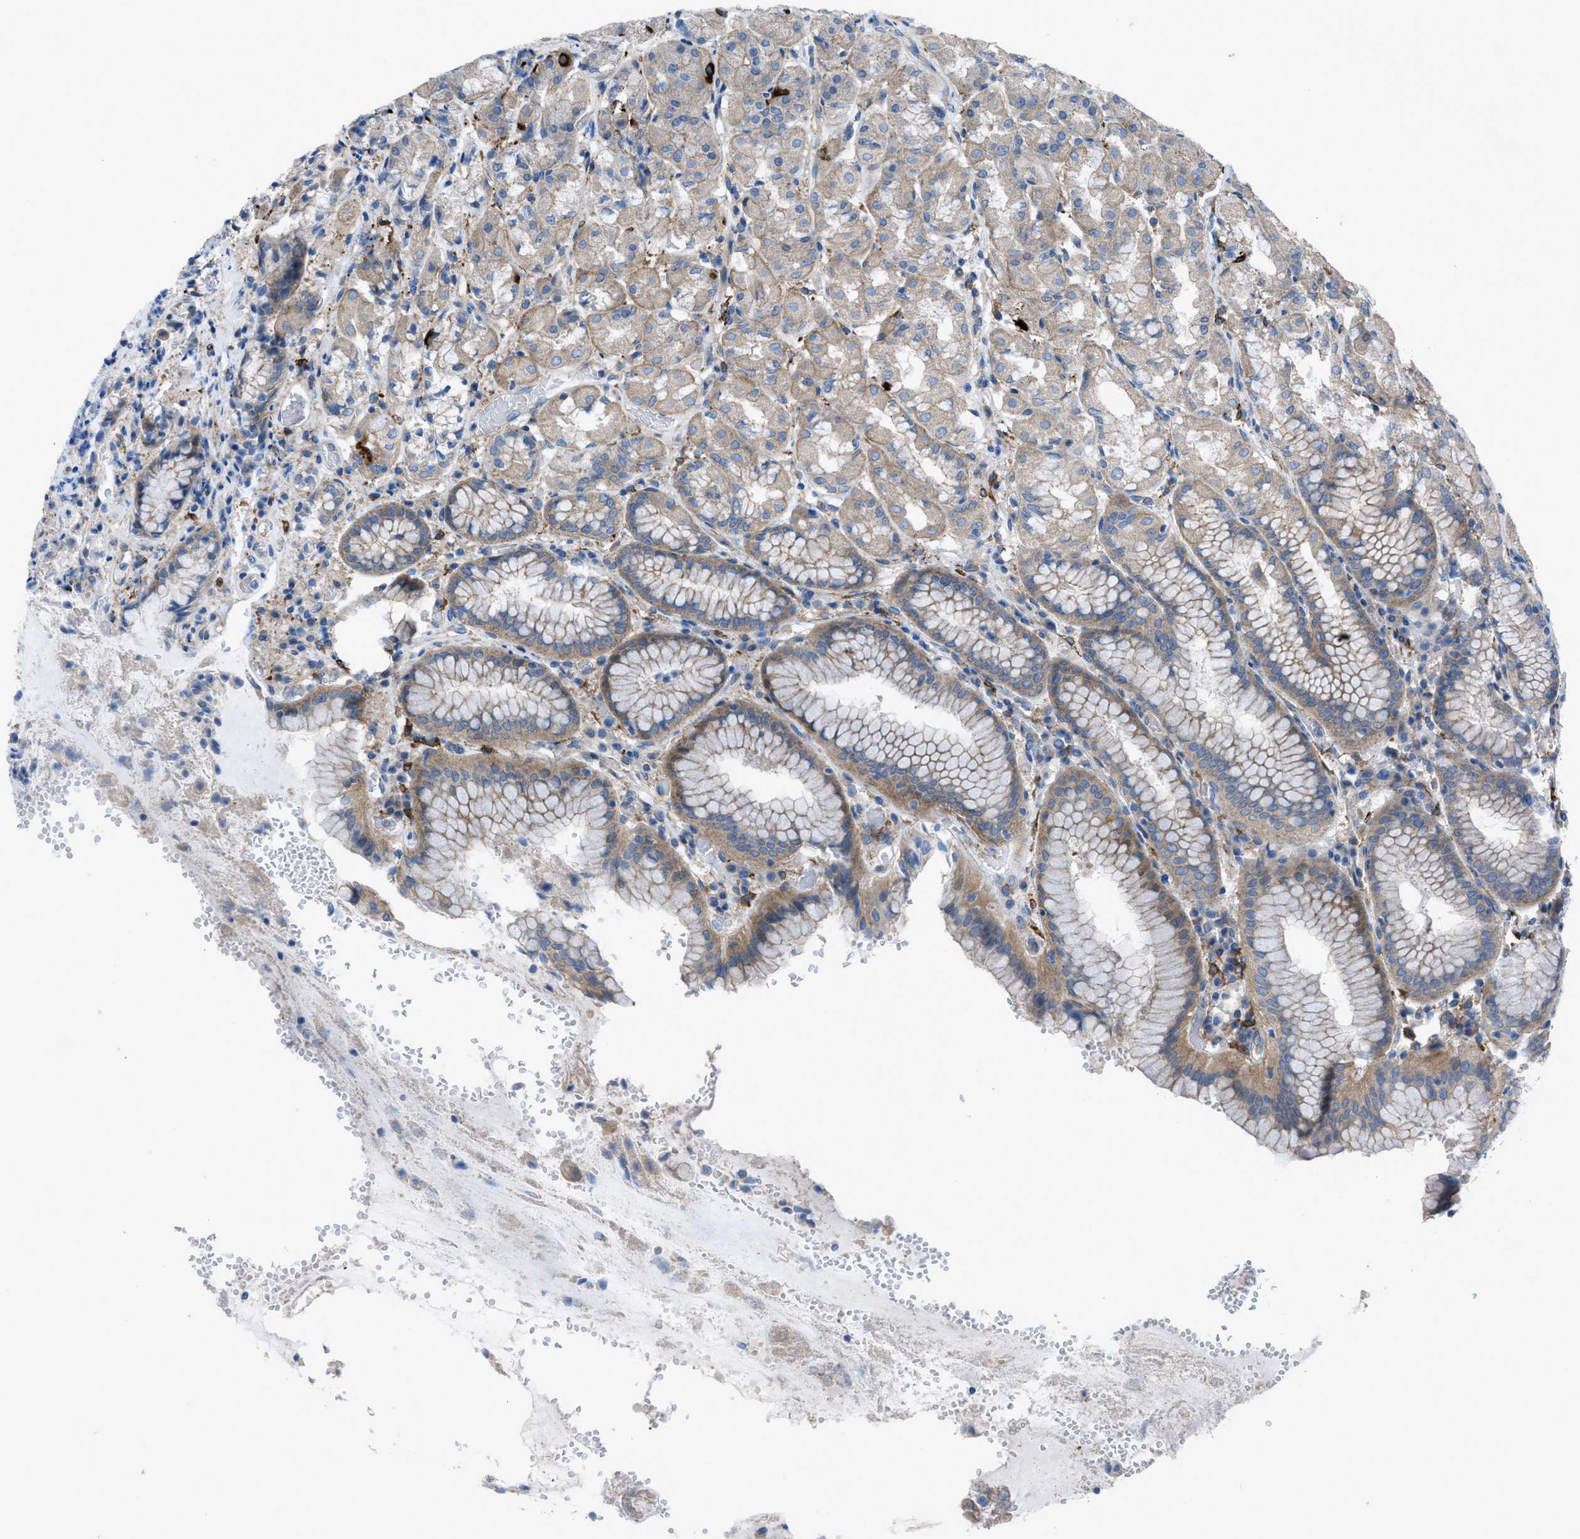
{"staining": {"intensity": "moderate", "quantity": ">75%", "location": "cytoplasmic/membranous"}, "tissue": "stomach", "cell_type": "Glandular cells", "image_type": "normal", "snomed": [{"axis": "morphology", "description": "Normal tissue, NOS"}, {"axis": "topography", "description": "Stomach"}, {"axis": "topography", "description": "Stomach, lower"}], "caption": "Immunohistochemical staining of normal human stomach shows medium levels of moderate cytoplasmic/membranous positivity in about >75% of glandular cells. Immunohistochemistry stains the protein of interest in brown and the nuclei are stained blue.", "gene": "EGFR", "patient": {"sex": "female", "age": 56}}